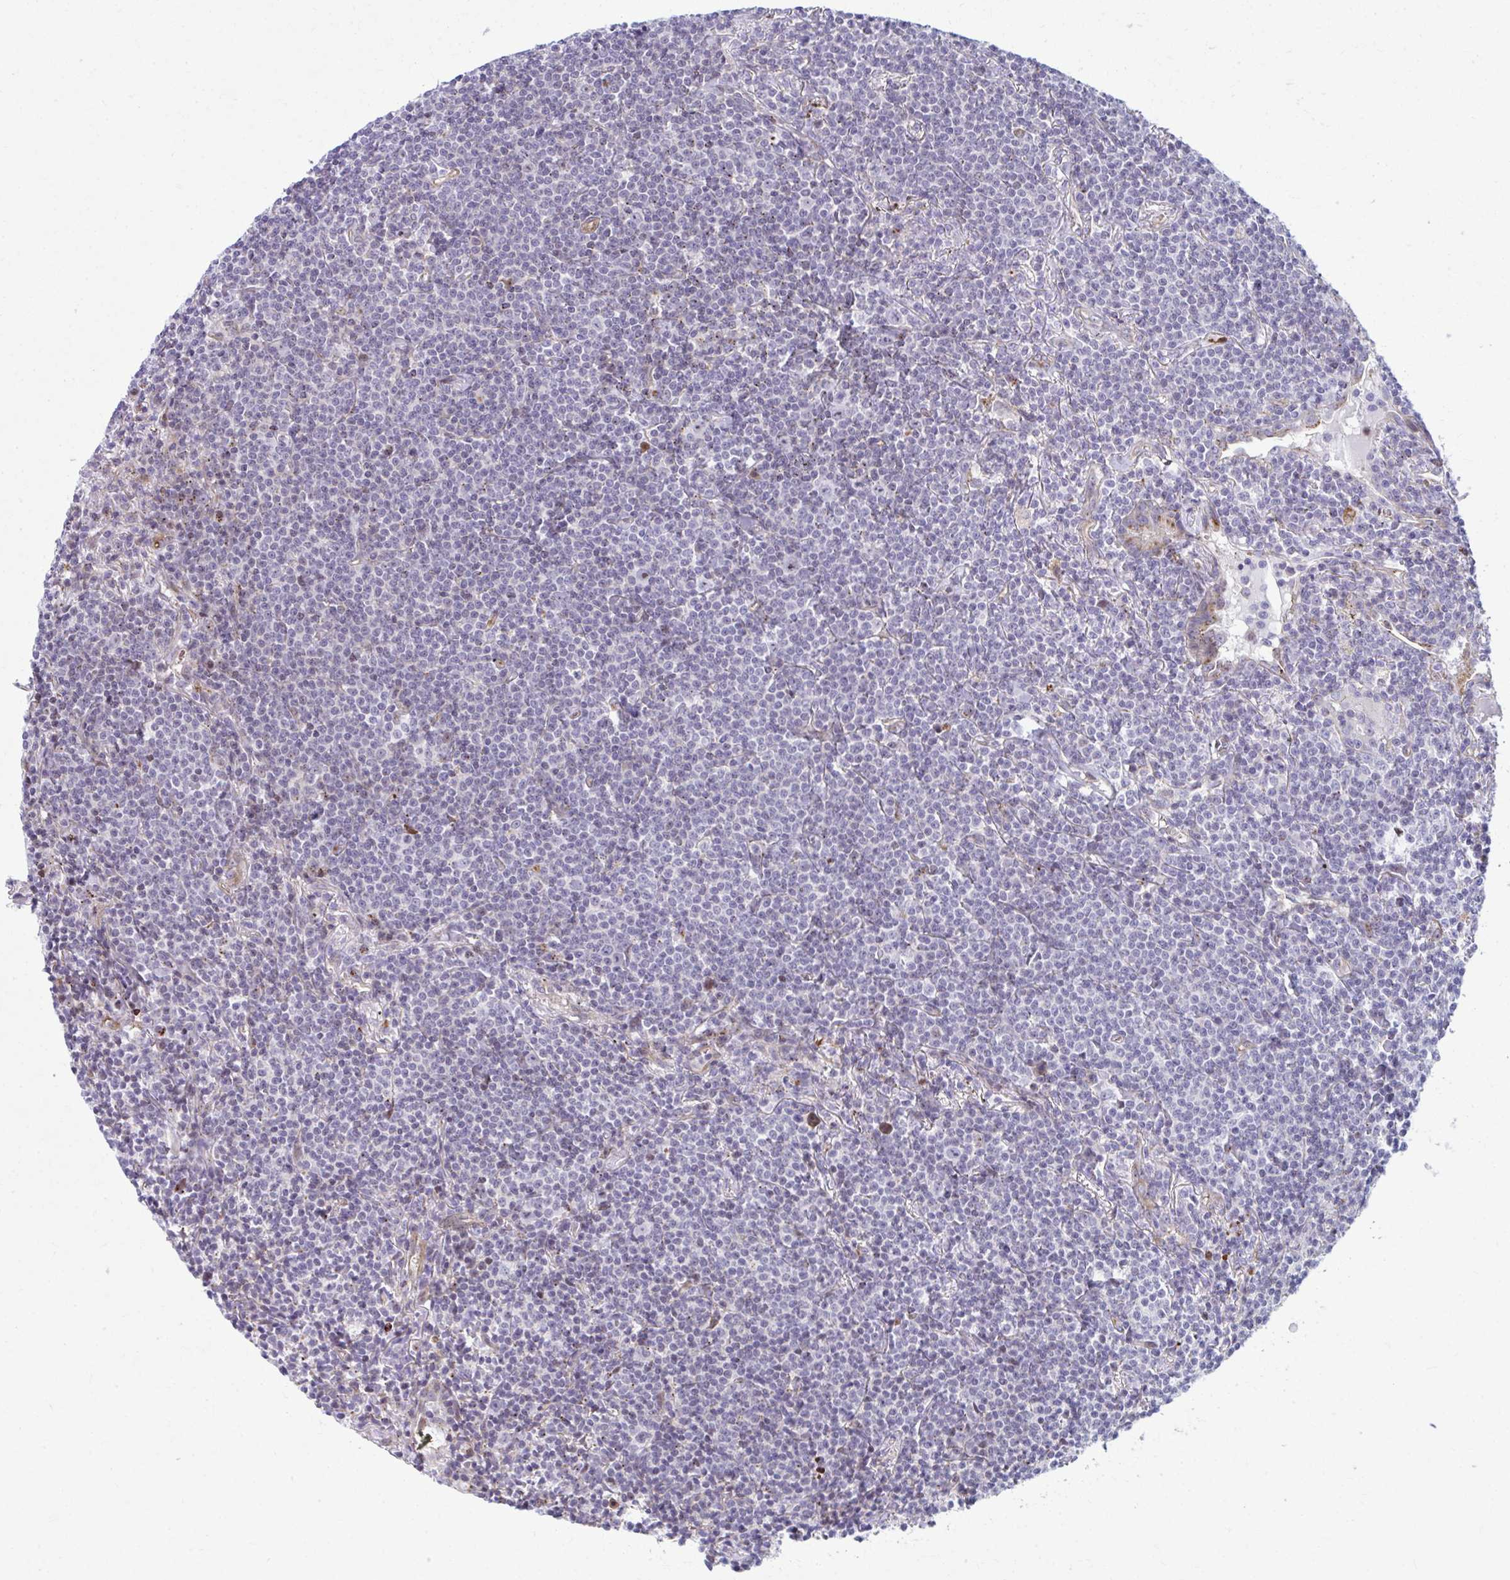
{"staining": {"intensity": "negative", "quantity": "none", "location": "none"}, "tissue": "lymphoma", "cell_type": "Tumor cells", "image_type": "cancer", "snomed": [{"axis": "morphology", "description": "Malignant lymphoma, non-Hodgkin's type, Low grade"}, {"axis": "topography", "description": "Lung"}], "caption": "This is an immunohistochemistry (IHC) image of lymphoma. There is no staining in tumor cells.", "gene": "LRRC4B", "patient": {"sex": "female", "age": 71}}